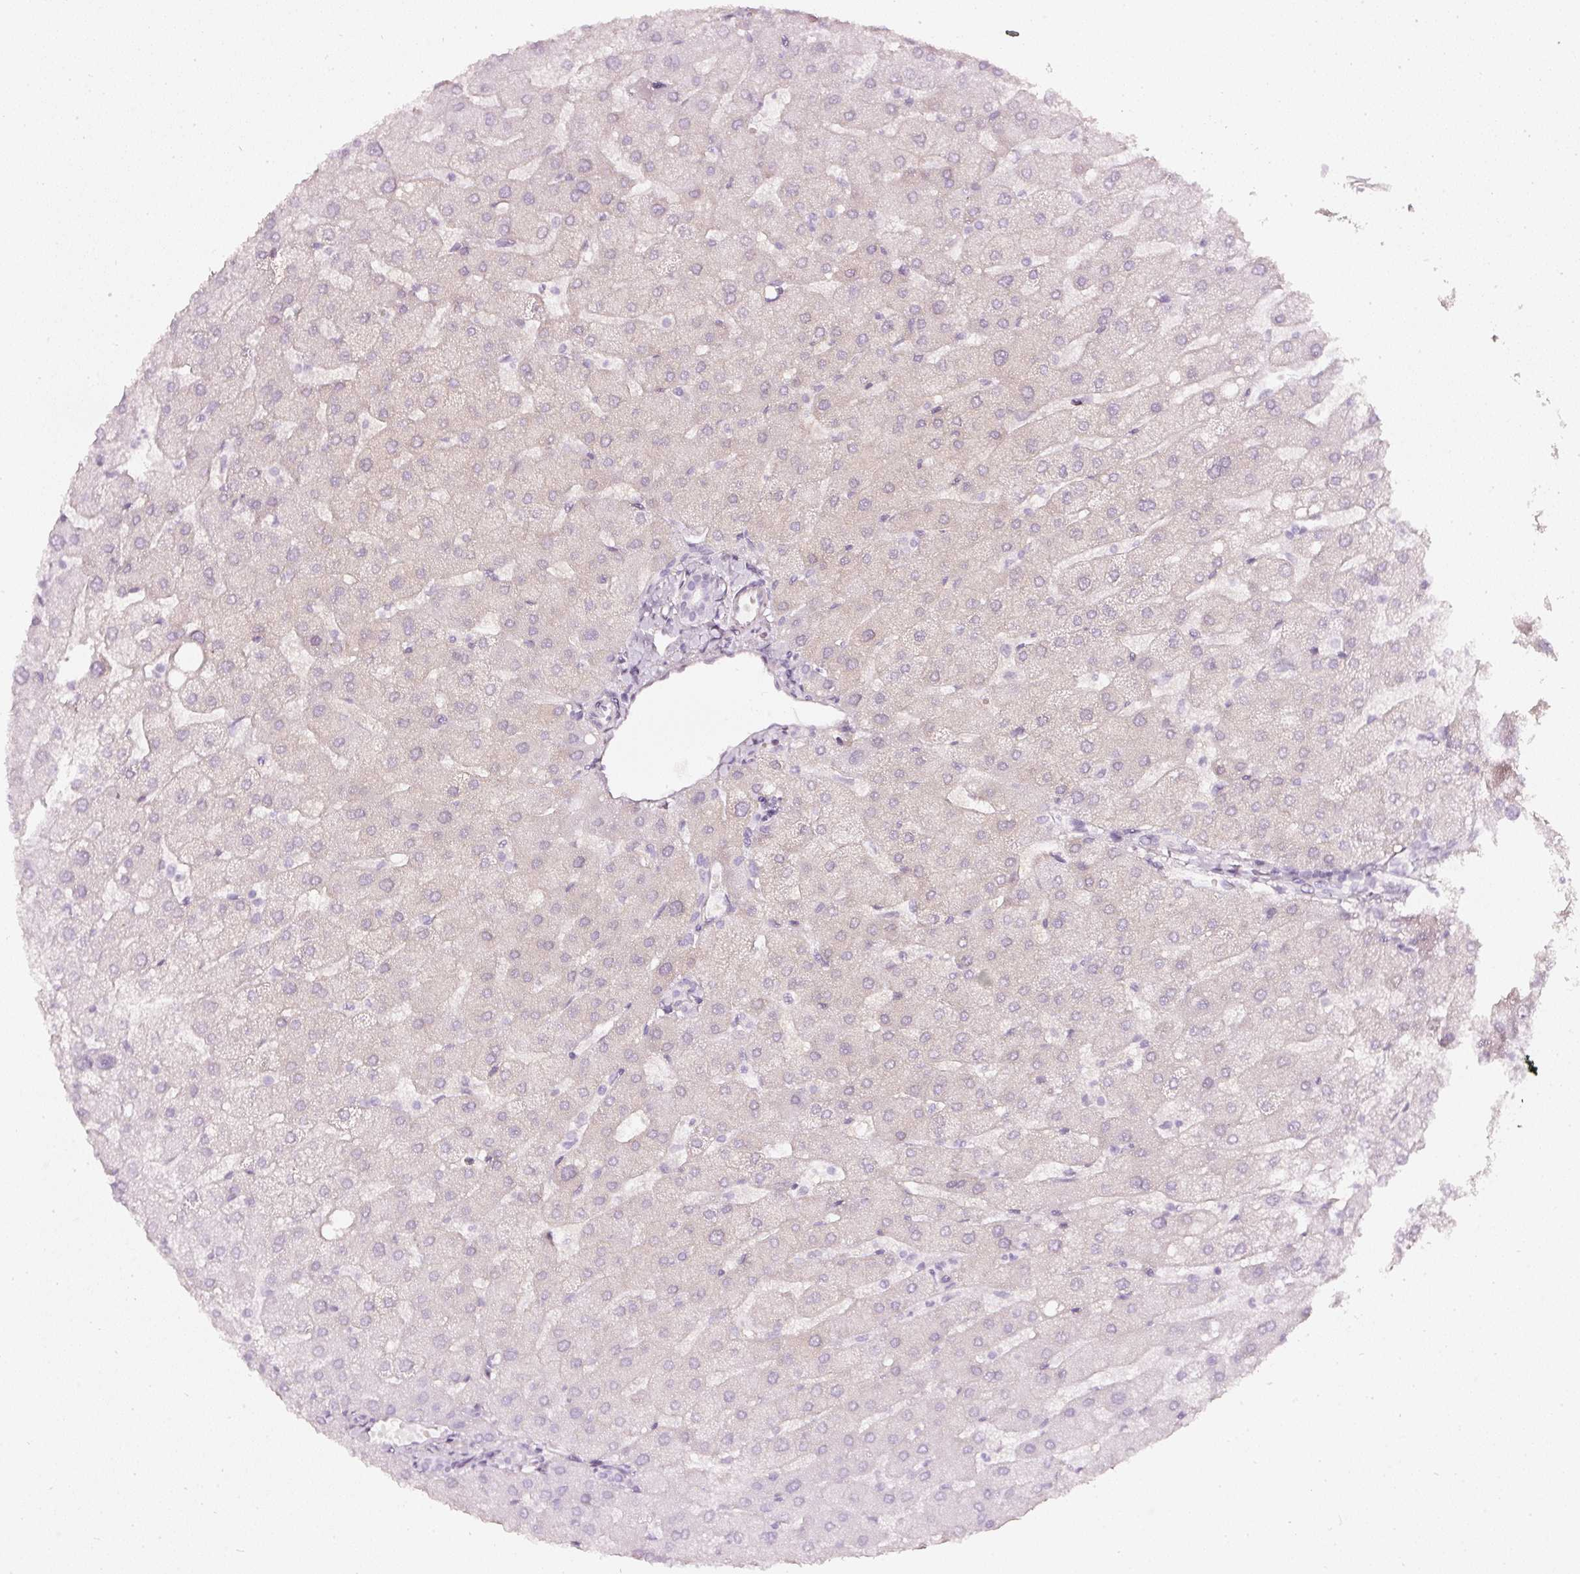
{"staining": {"intensity": "negative", "quantity": "none", "location": "none"}, "tissue": "liver", "cell_type": "Cholangiocytes", "image_type": "normal", "snomed": [{"axis": "morphology", "description": "Normal tissue, NOS"}, {"axis": "topography", "description": "Liver"}], "caption": "Immunohistochemistry (IHC) photomicrograph of benign liver stained for a protein (brown), which displays no positivity in cholangiocytes.", "gene": "CNP", "patient": {"sex": "male", "age": 67}}